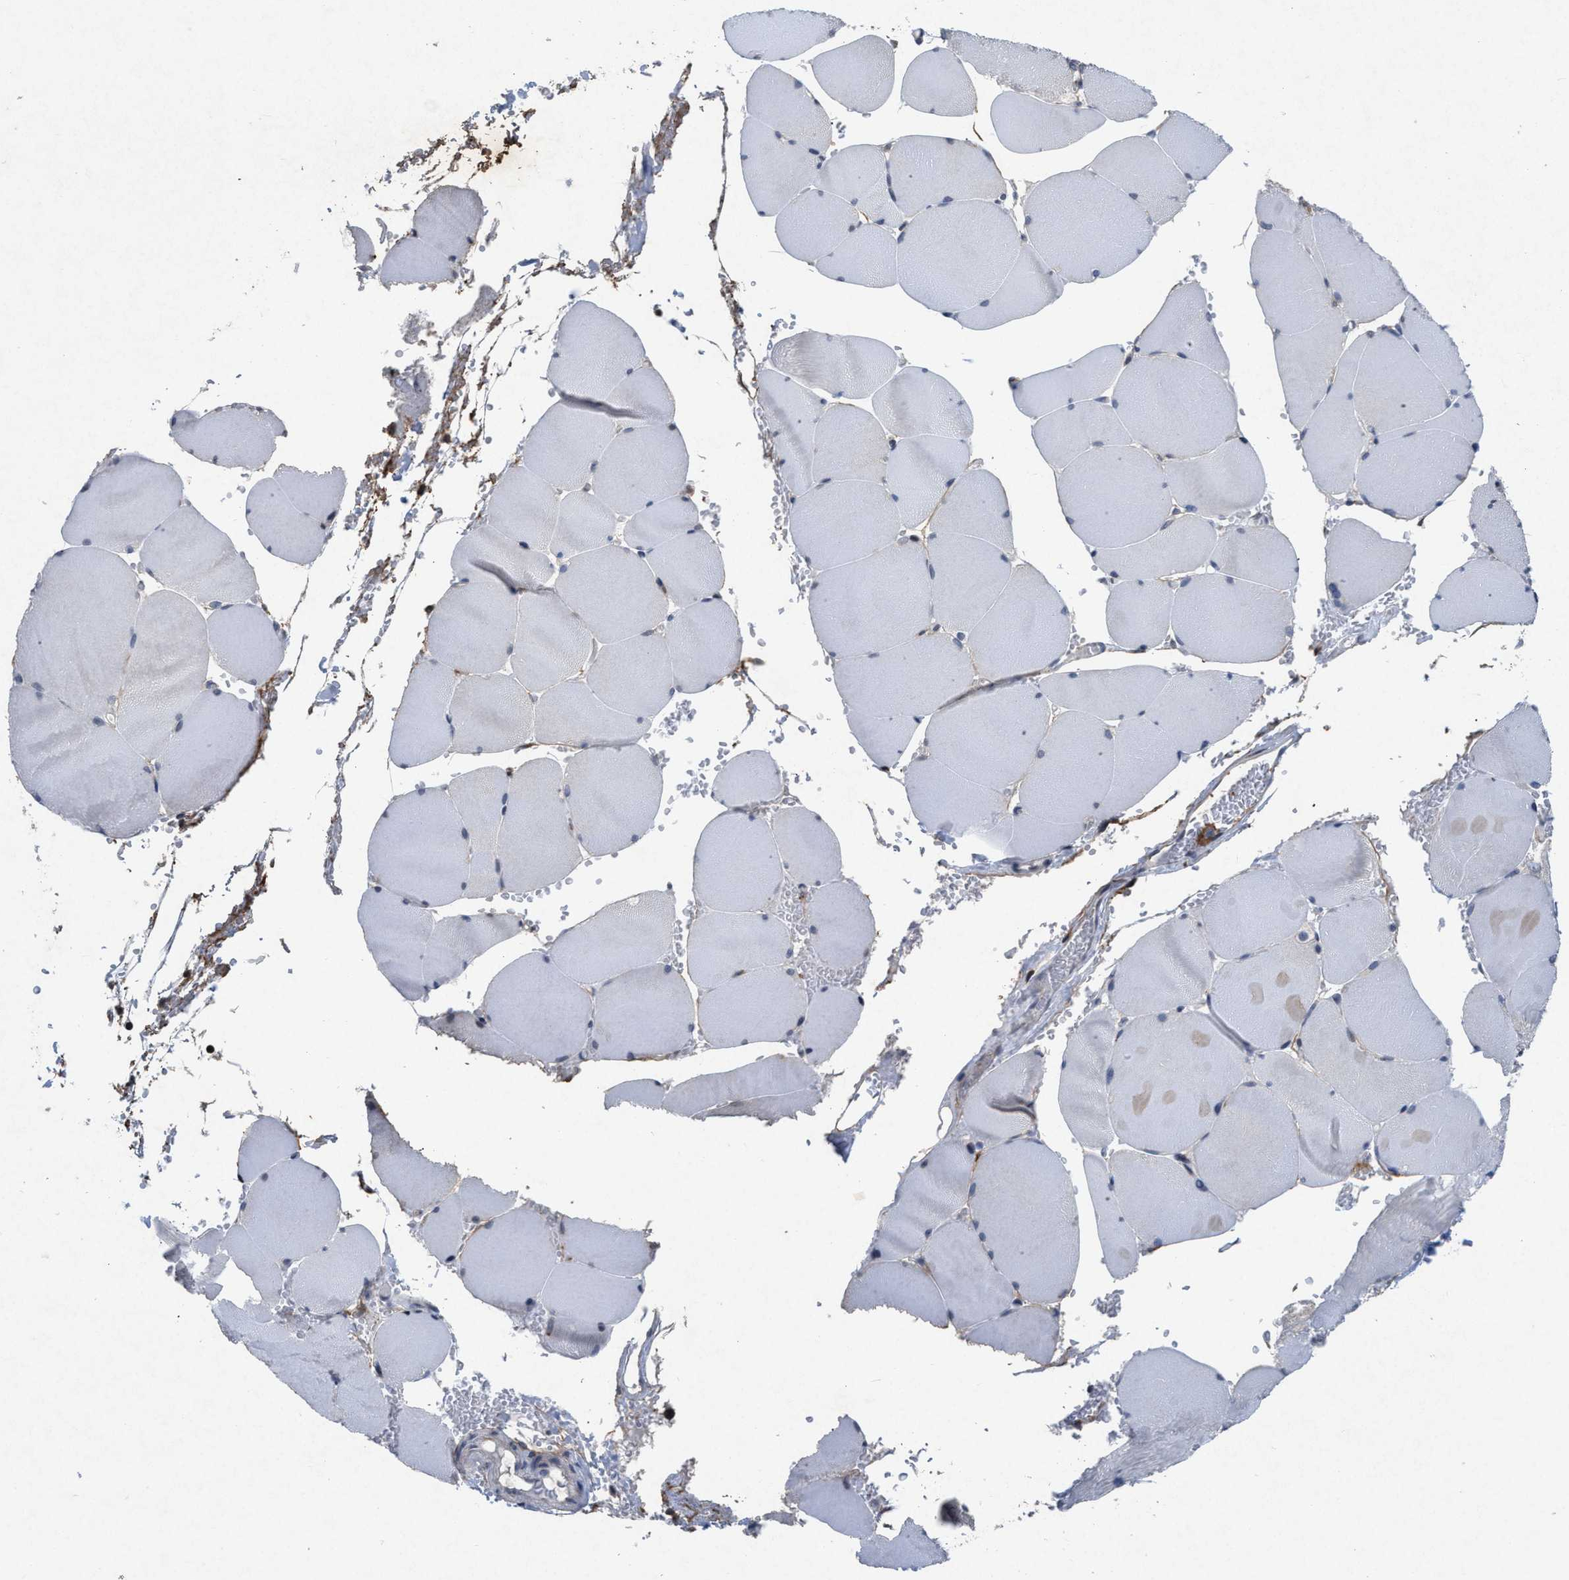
{"staining": {"intensity": "negative", "quantity": "none", "location": "none"}, "tissue": "skeletal muscle", "cell_type": "Myocytes", "image_type": "normal", "snomed": [{"axis": "morphology", "description": "Normal tissue, NOS"}, {"axis": "topography", "description": "Skin"}, {"axis": "topography", "description": "Skeletal muscle"}], "caption": "Immunohistochemistry of benign skeletal muscle reveals no expression in myocytes. (DAB immunohistochemistry (IHC) with hematoxylin counter stain).", "gene": "PDGFRA", "patient": {"sex": "male", "age": 83}}